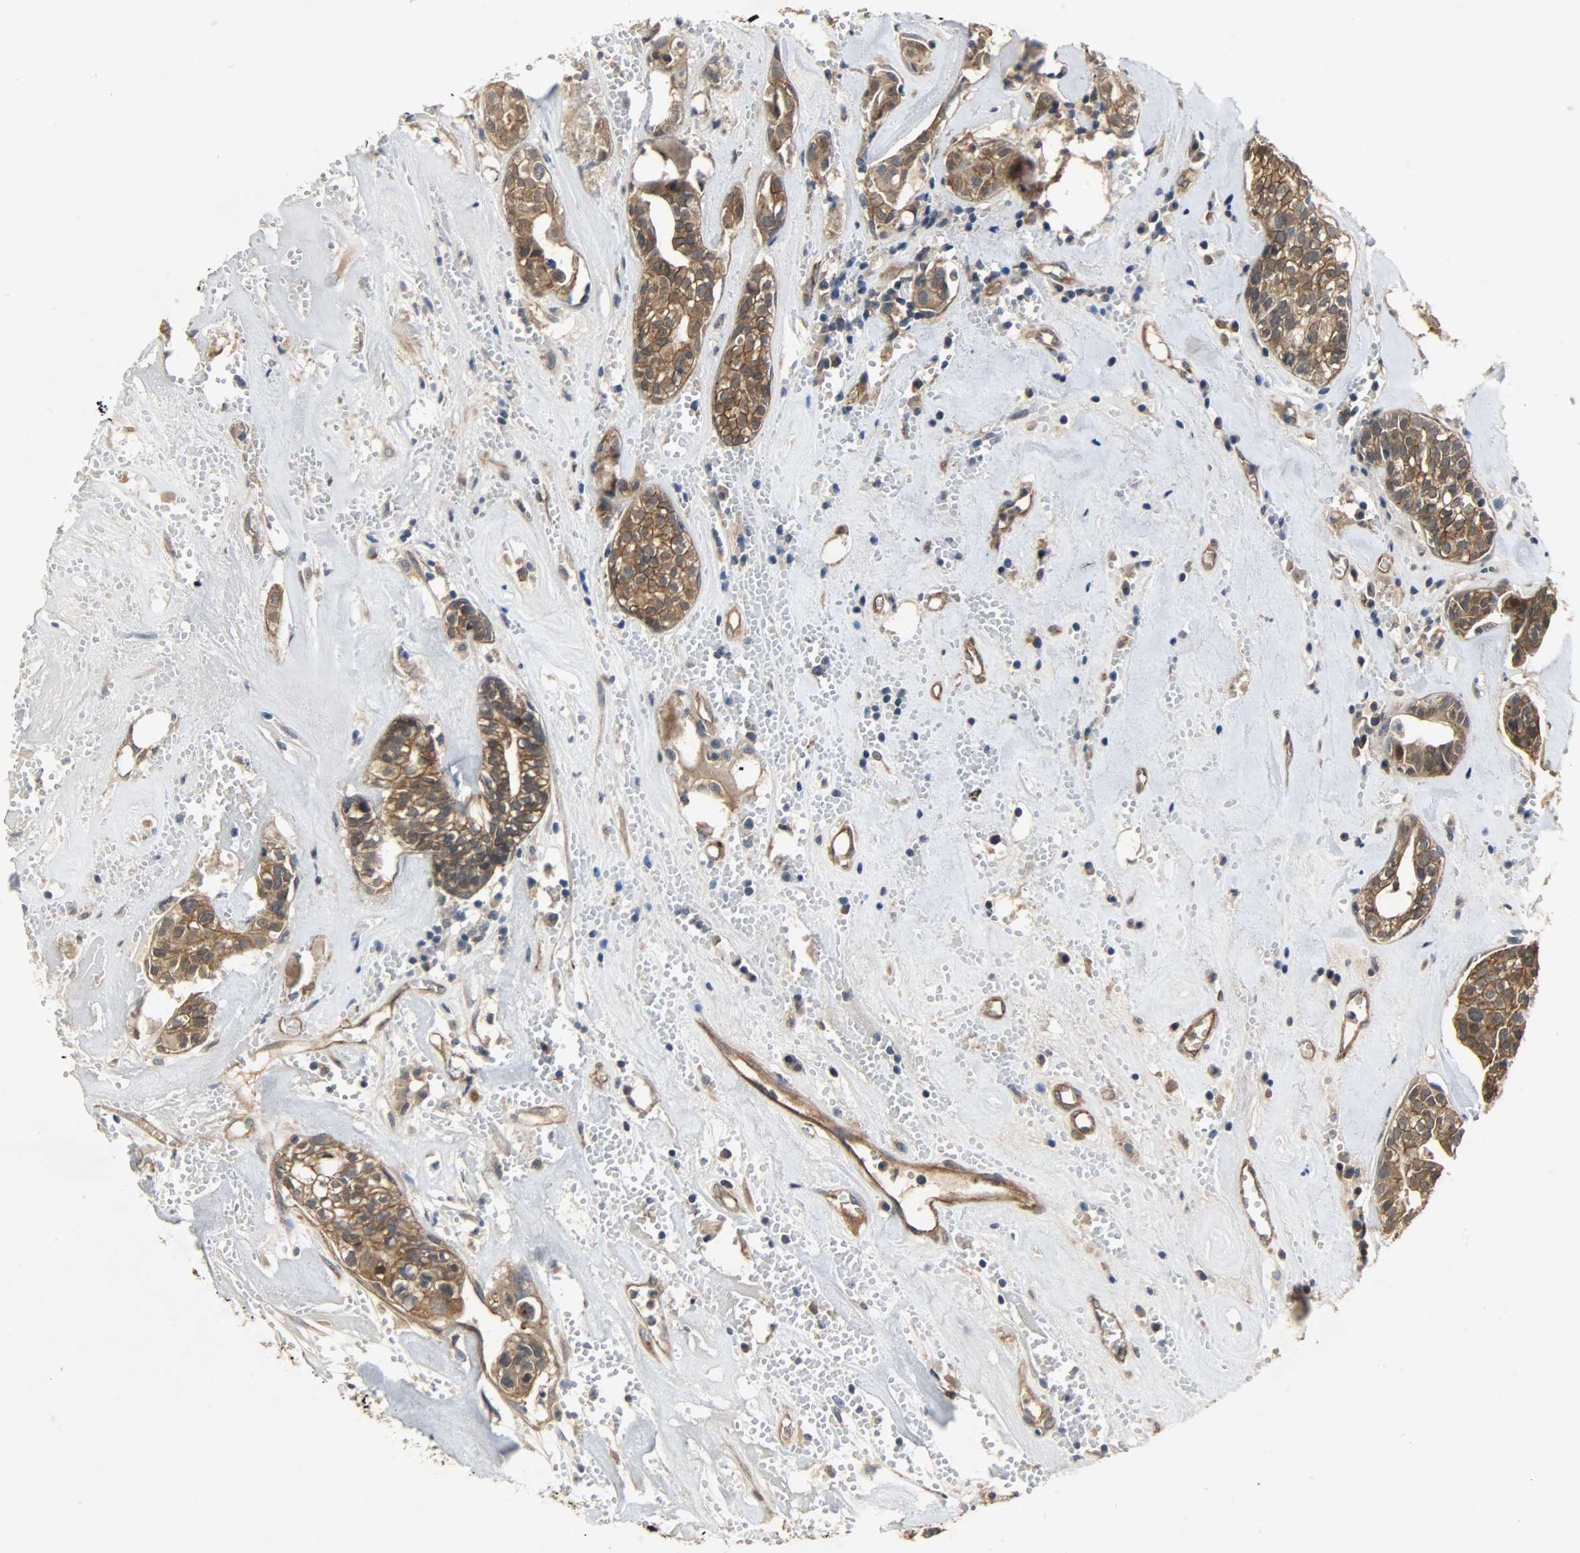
{"staining": {"intensity": "moderate", "quantity": ">75%", "location": "cytoplasmic/membranous"}, "tissue": "head and neck cancer", "cell_type": "Tumor cells", "image_type": "cancer", "snomed": [{"axis": "morphology", "description": "Adenocarcinoma, NOS"}, {"axis": "topography", "description": "Salivary gland"}, {"axis": "topography", "description": "Head-Neck"}], "caption": "Immunohistochemical staining of adenocarcinoma (head and neck) reveals medium levels of moderate cytoplasmic/membranous staining in about >75% of tumor cells.", "gene": "KIAA1217", "patient": {"sex": "female", "age": 65}}